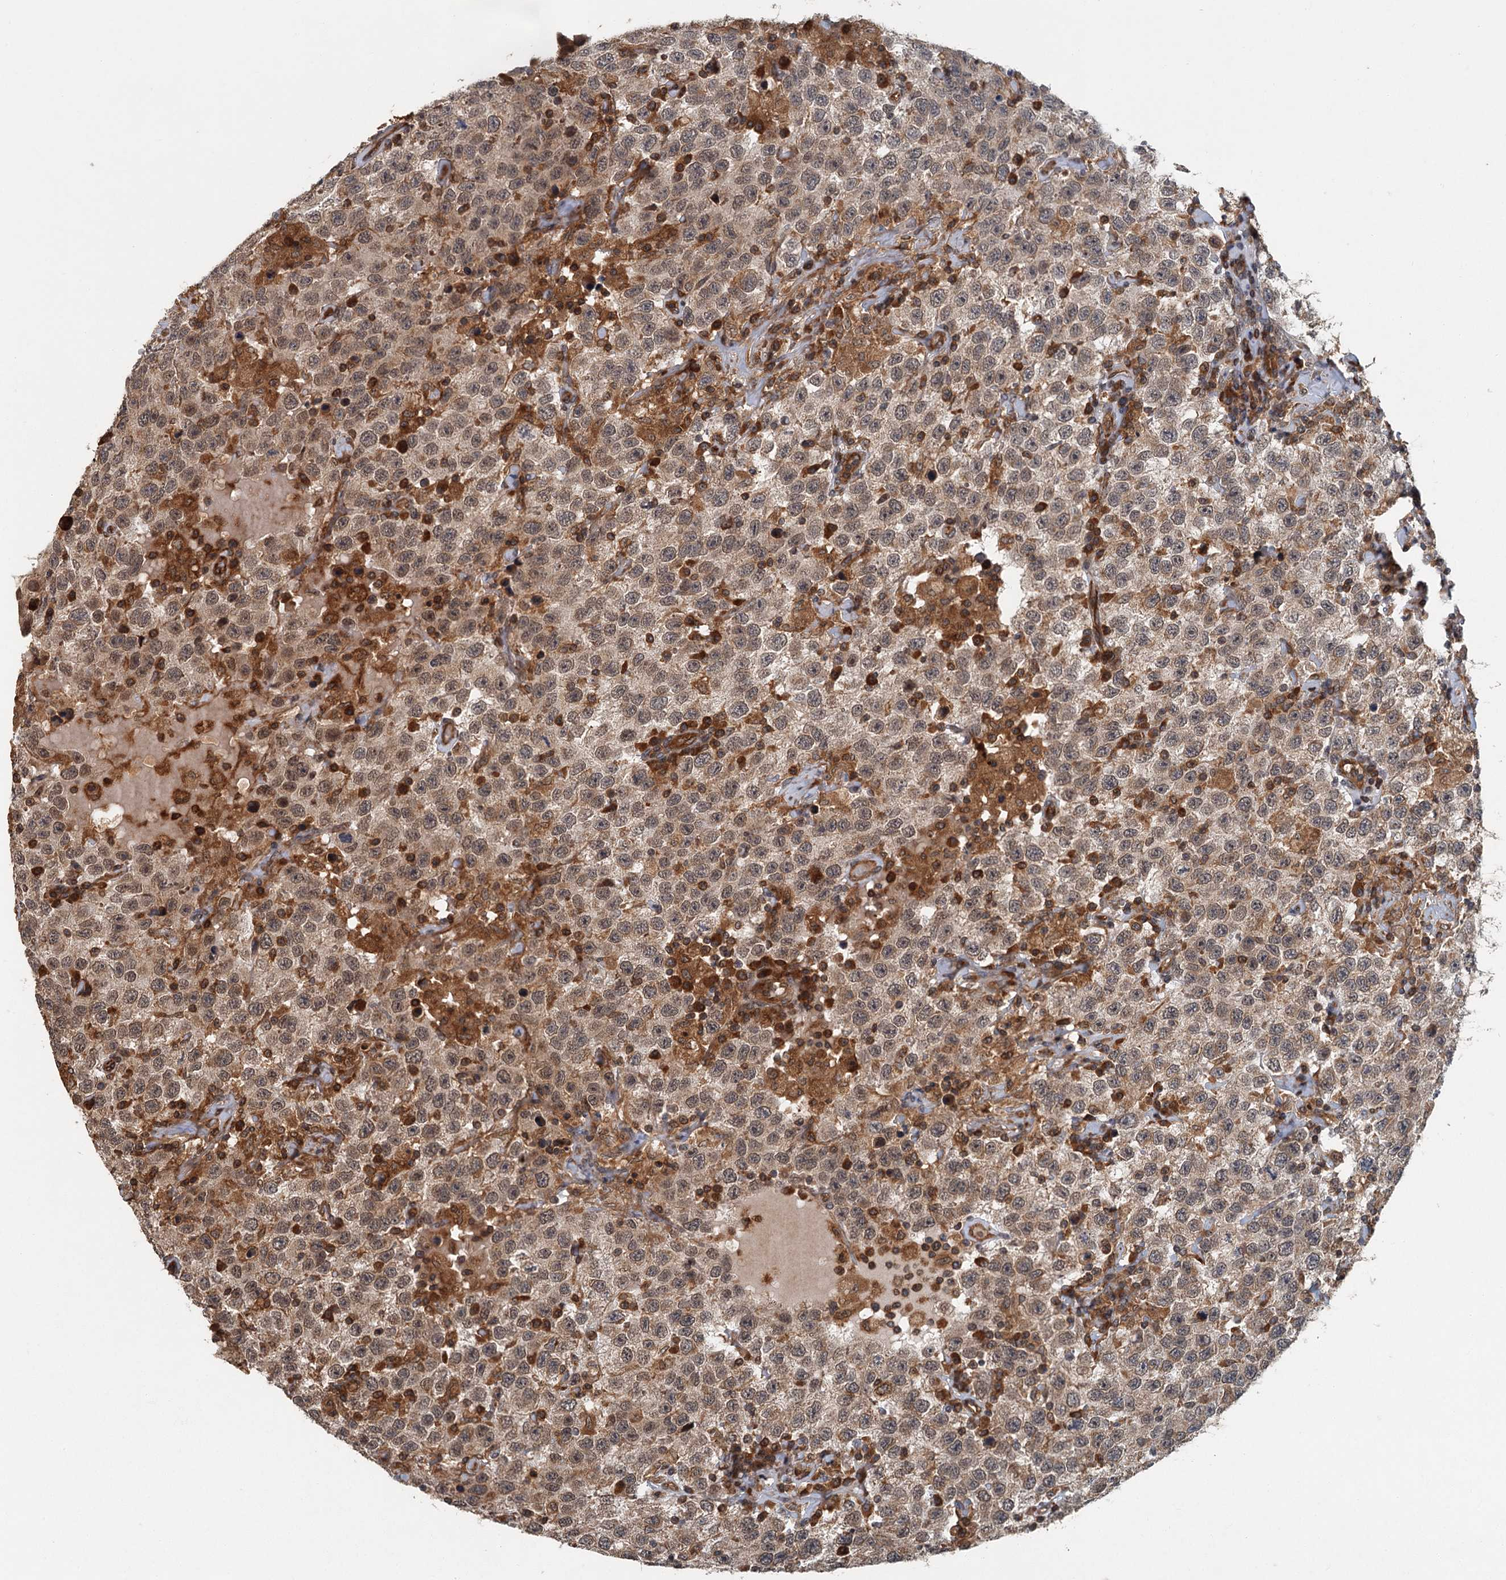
{"staining": {"intensity": "weak", "quantity": ">75%", "location": "cytoplasmic/membranous,nuclear"}, "tissue": "testis cancer", "cell_type": "Tumor cells", "image_type": "cancer", "snomed": [{"axis": "morphology", "description": "Seminoma, NOS"}, {"axis": "topography", "description": "Testis"}], "caption": "Immunohistochemistry histopathology image of testis cancer (seminoma) stained for a protein (brown), which demonstrates low levels of weak cytoplasmic/membranous and nuclear expression in about >75% of tumor cells.", "gene": "ZNF527", "patient": {"sex": "male", "age": 41}}